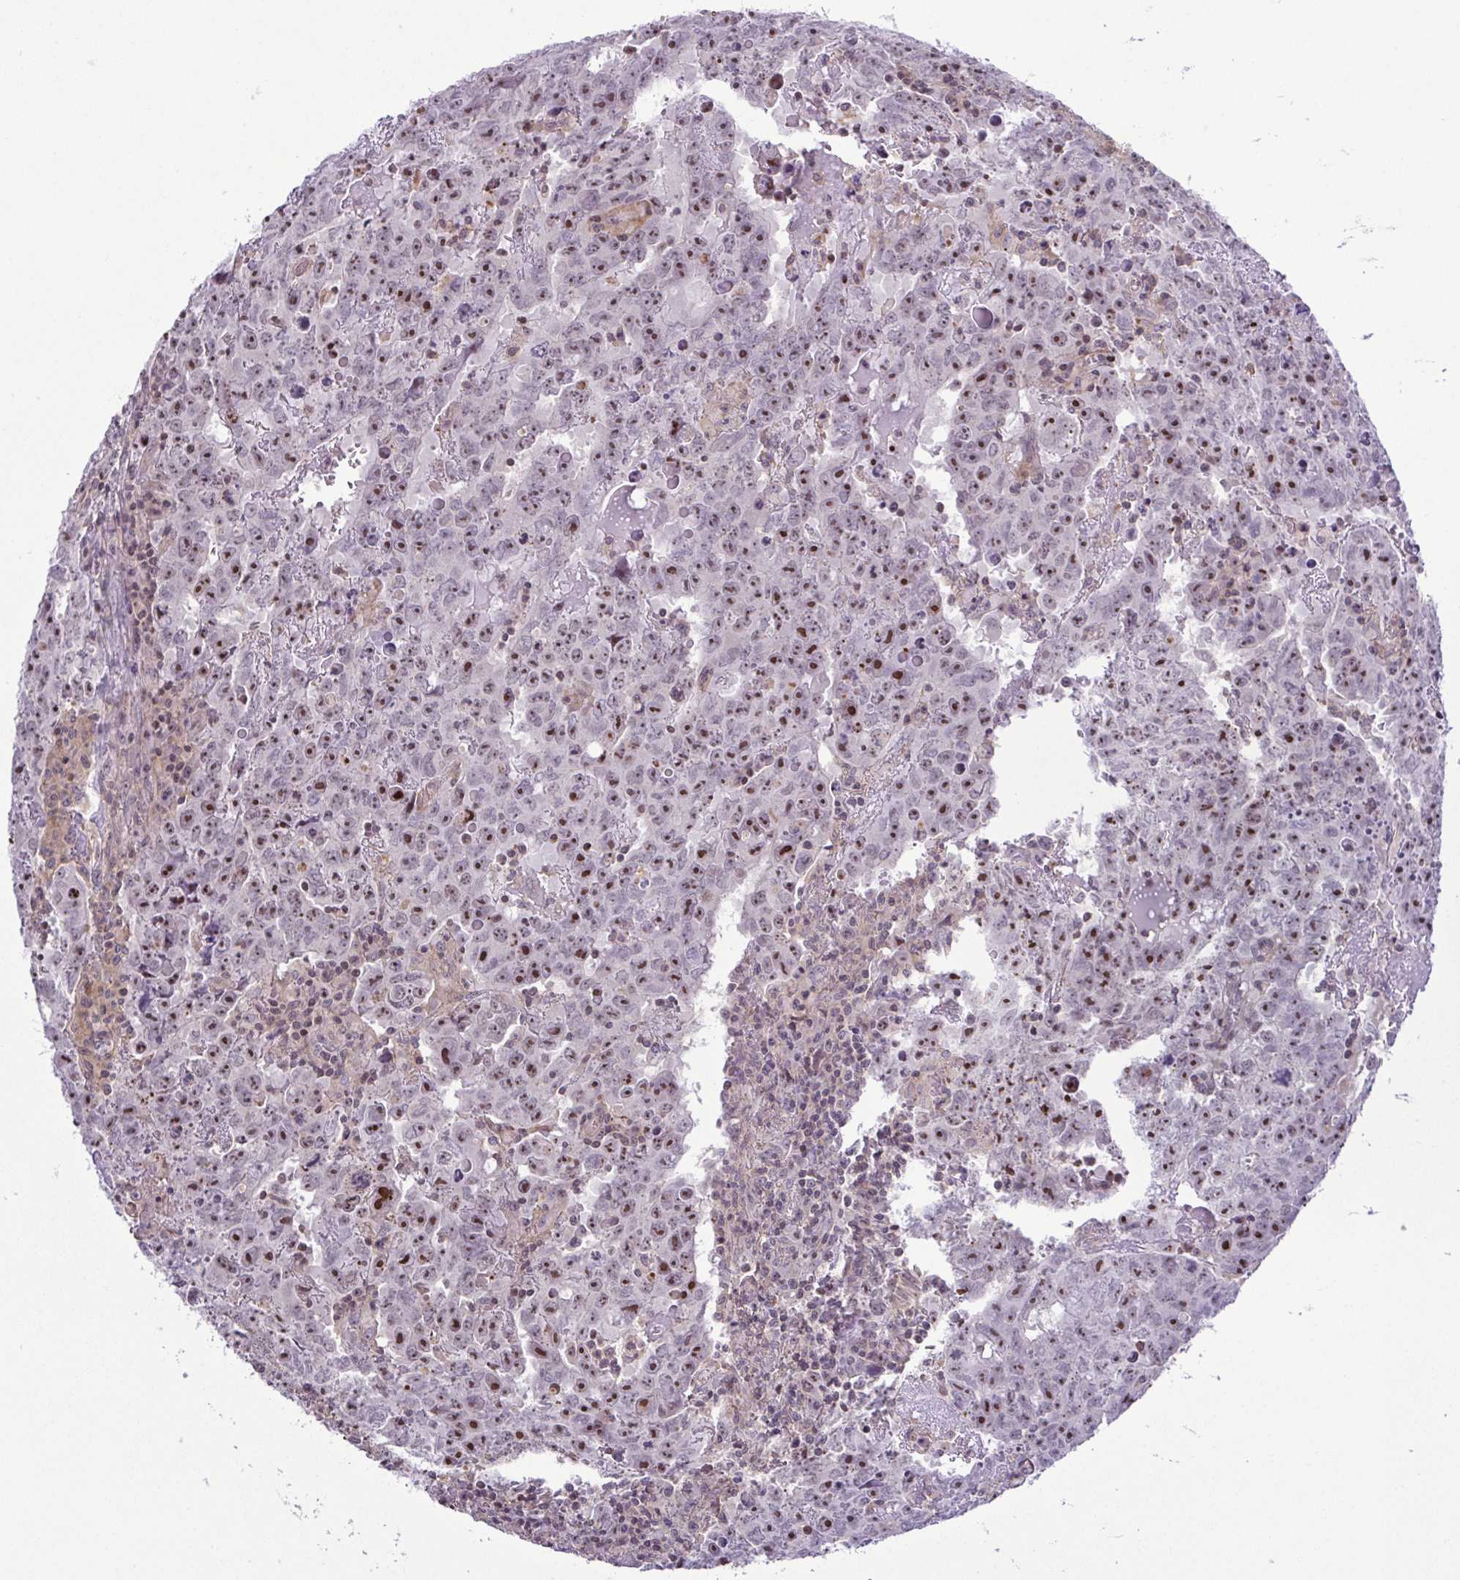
{"staining": {"intensity": "strong", "quantity": "25%-75%", "location": "nuclear"}, "tissue": "testis cancer", "cell_type": "Tumor cells", "image_type": "cancer", "snomed": [{"axis": "morphology", "description": "Carcinoma, Embryonal, NOS"}, {"axis": "topography", "description": "Testis"}], "caption": "Immunohistochemical staining of human testis cancer reveals strong nuclear protein positivity in approximately 25%-75% of tumor cells.", "gene": "RSL24D1", "patient": {"sex": "male", "age": 22}}